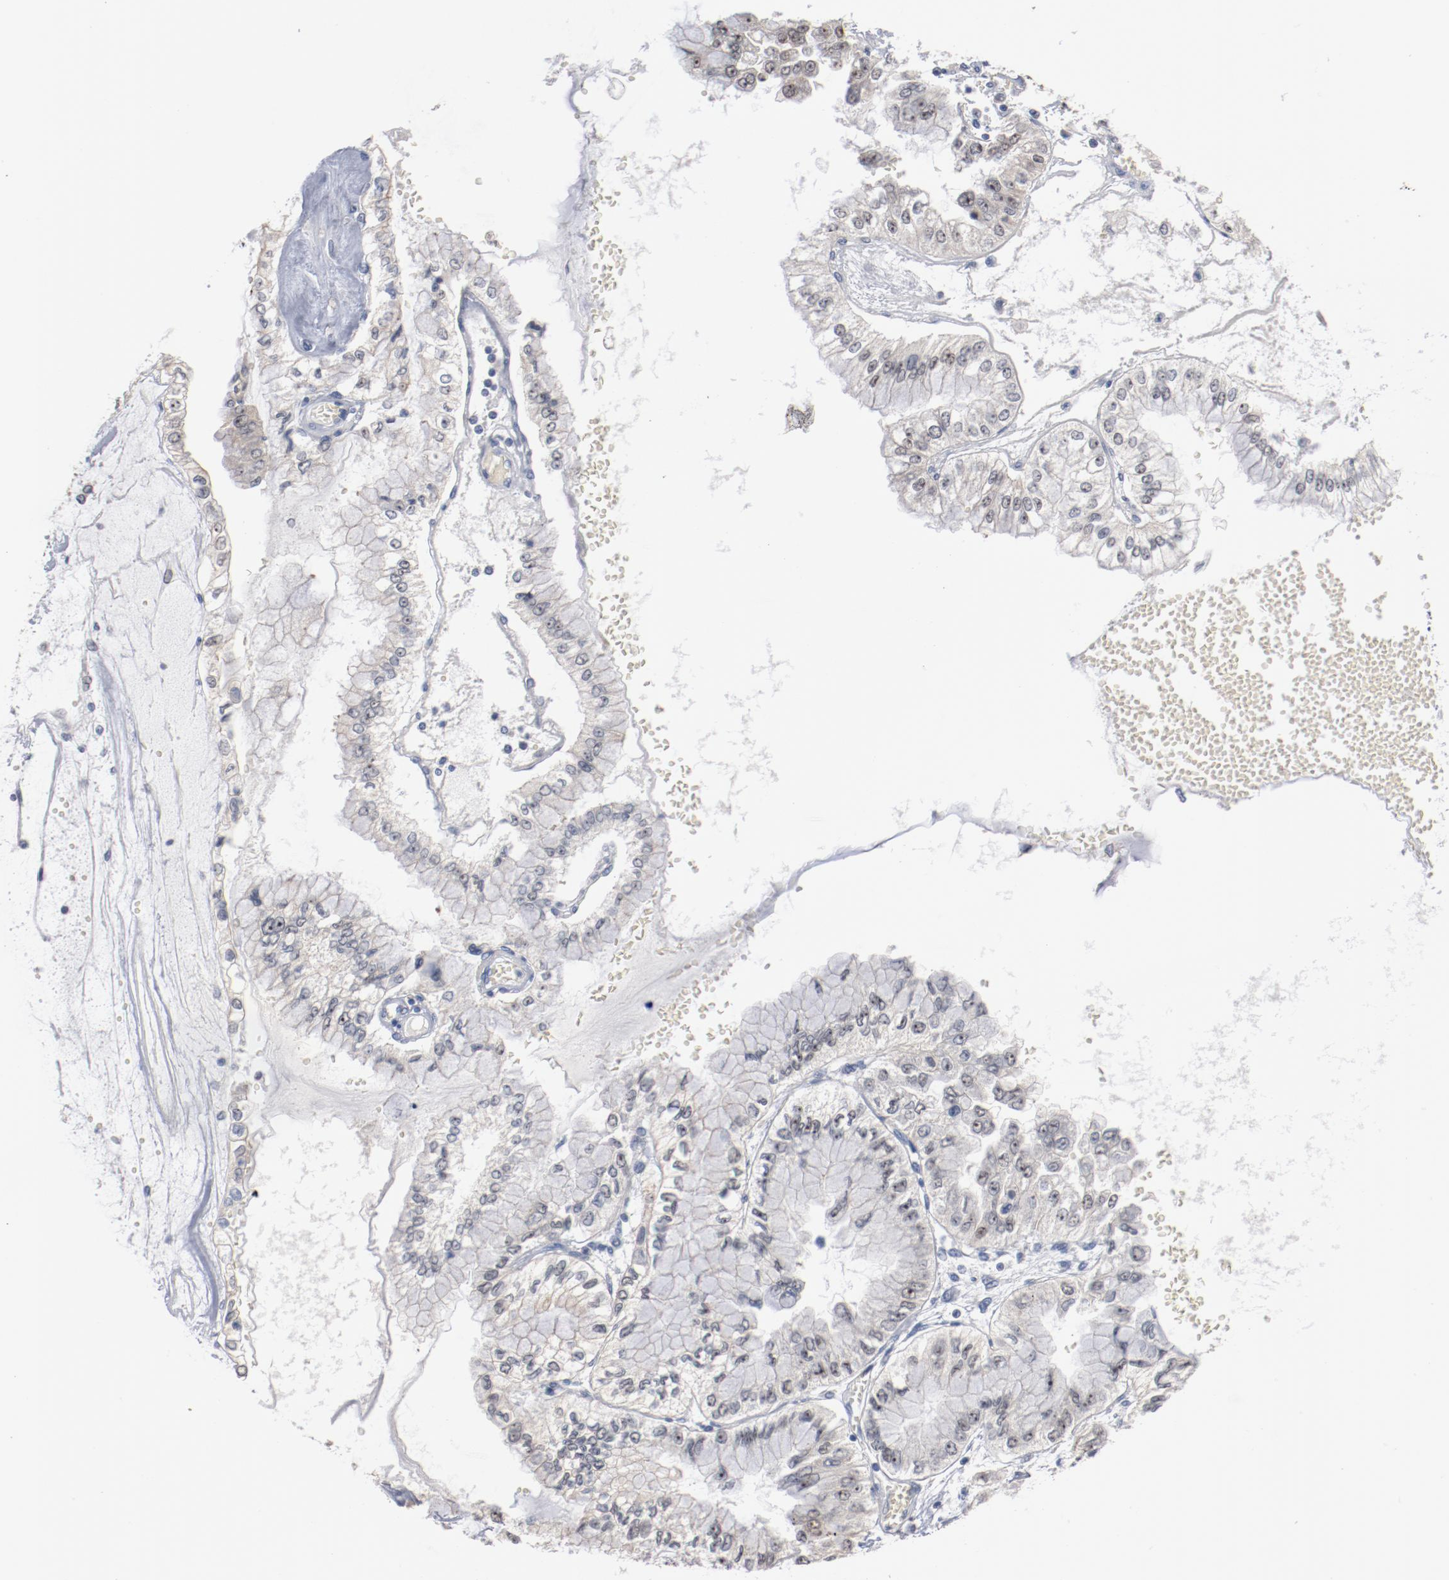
{"staining": {"intensity": "negative", "quantity": "none", "location": "none"}, "tissue": "liver cancer", "cell_type": "Tumor cells", "image_type": "cancer", "snomed": [{"axis": "morphology", "description": "Cholangiocarcinoma"}, {"axis": "topography", "description": "Liver"}], "caption": "Immunohistochemical staining of liver cancer (cholangiocarcinoma) reveals no significant expression in tumor cells.", "gene": "ERICH1", "patient": {"sex": "female", "age": 79}}